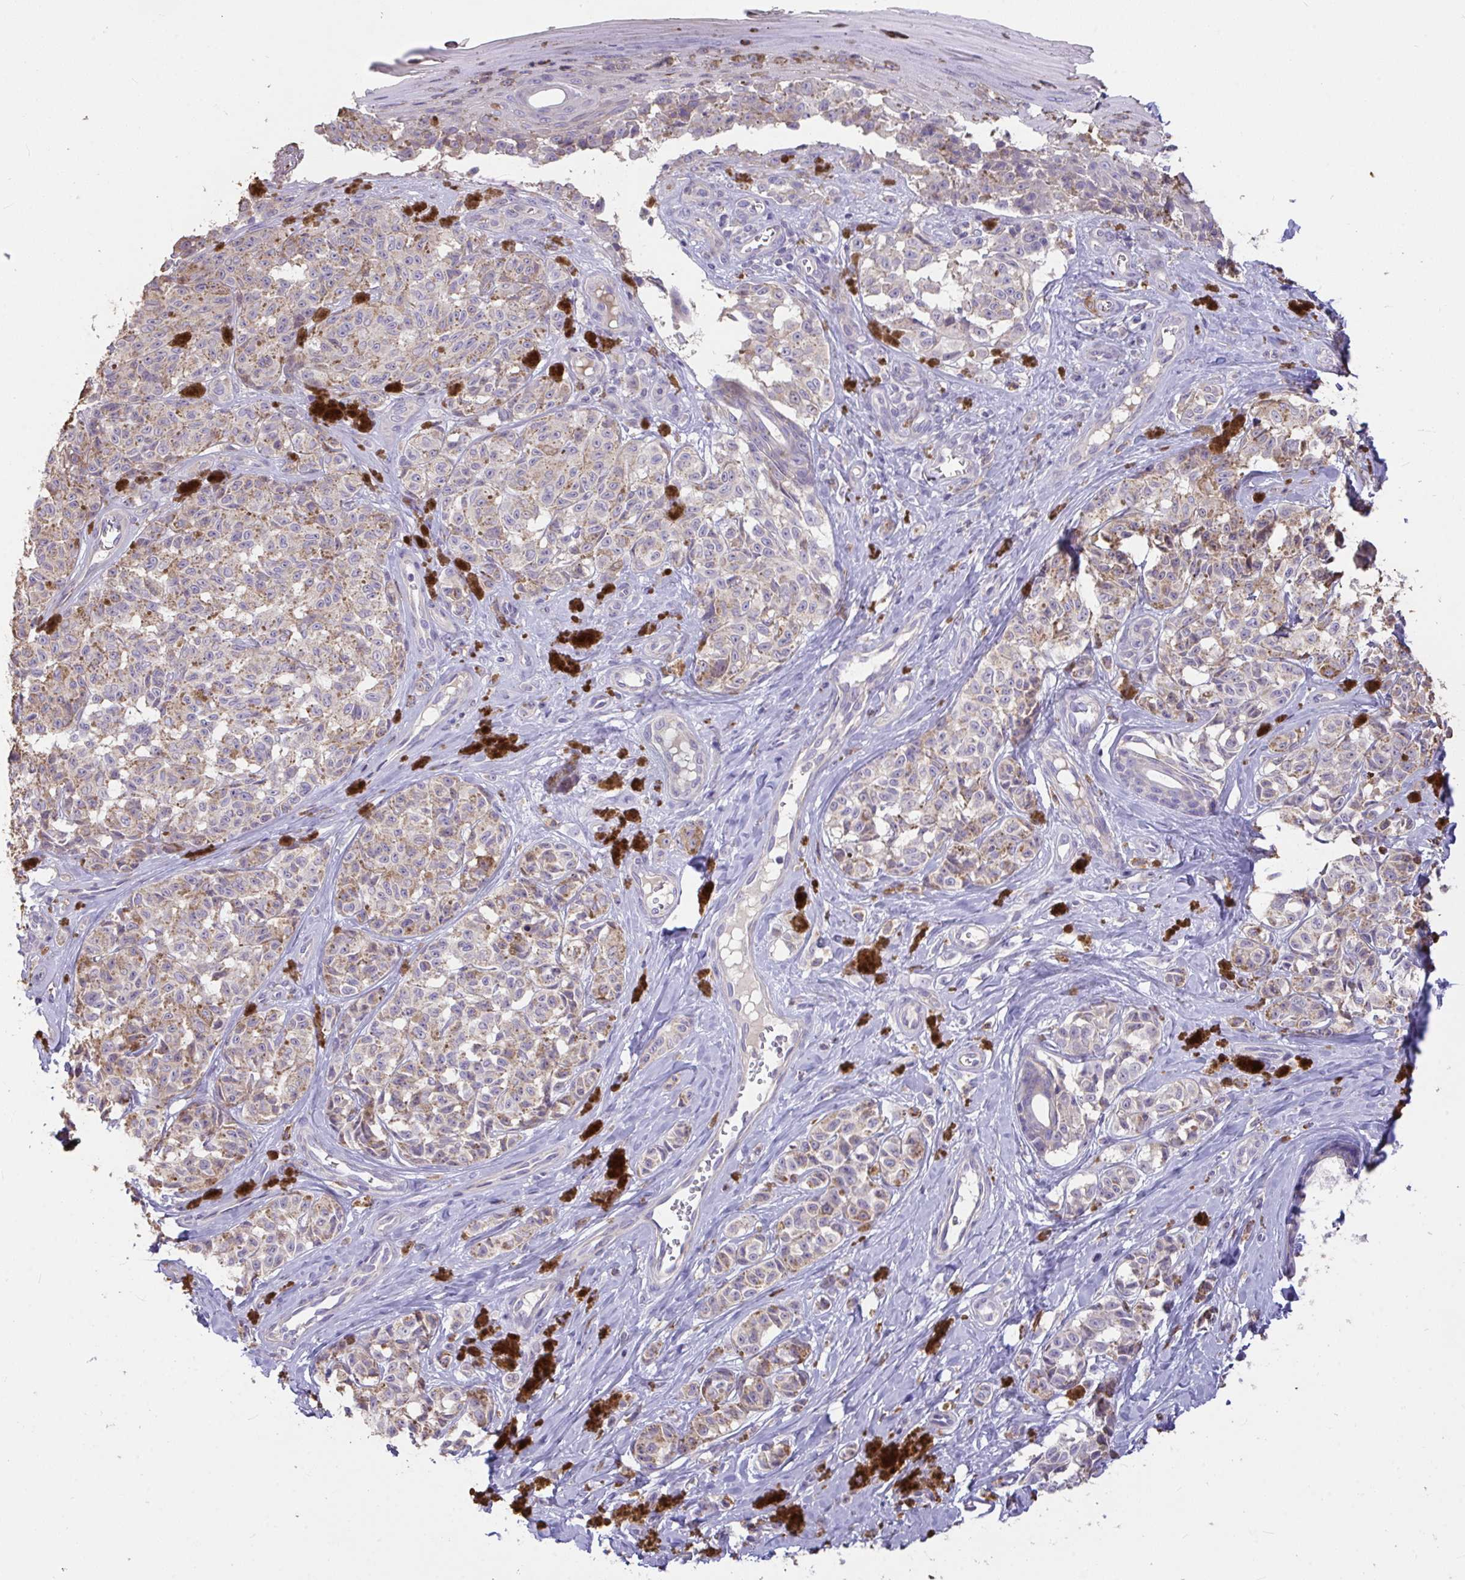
{"staining": {"intensity": "weak", "quantity": ">75%", "location": "cytoplasmic/membranous"}, "tissue": "melanoma", "cell_type": "Tumor cells", "image_type": "cancer", "snomed": [{"axis": "morphology", "description": "Malignant melanoma, NOS"}, {"axis": "topography", "description": "Skin"}], "caption": "Brown immunohistochemical staining in melanoma exhibits weak cytoplasmic/membranous positivity in about >75% of tumor cells.", "gene": "FCER1A", "patient": {"sex": "female", "age": 65}}